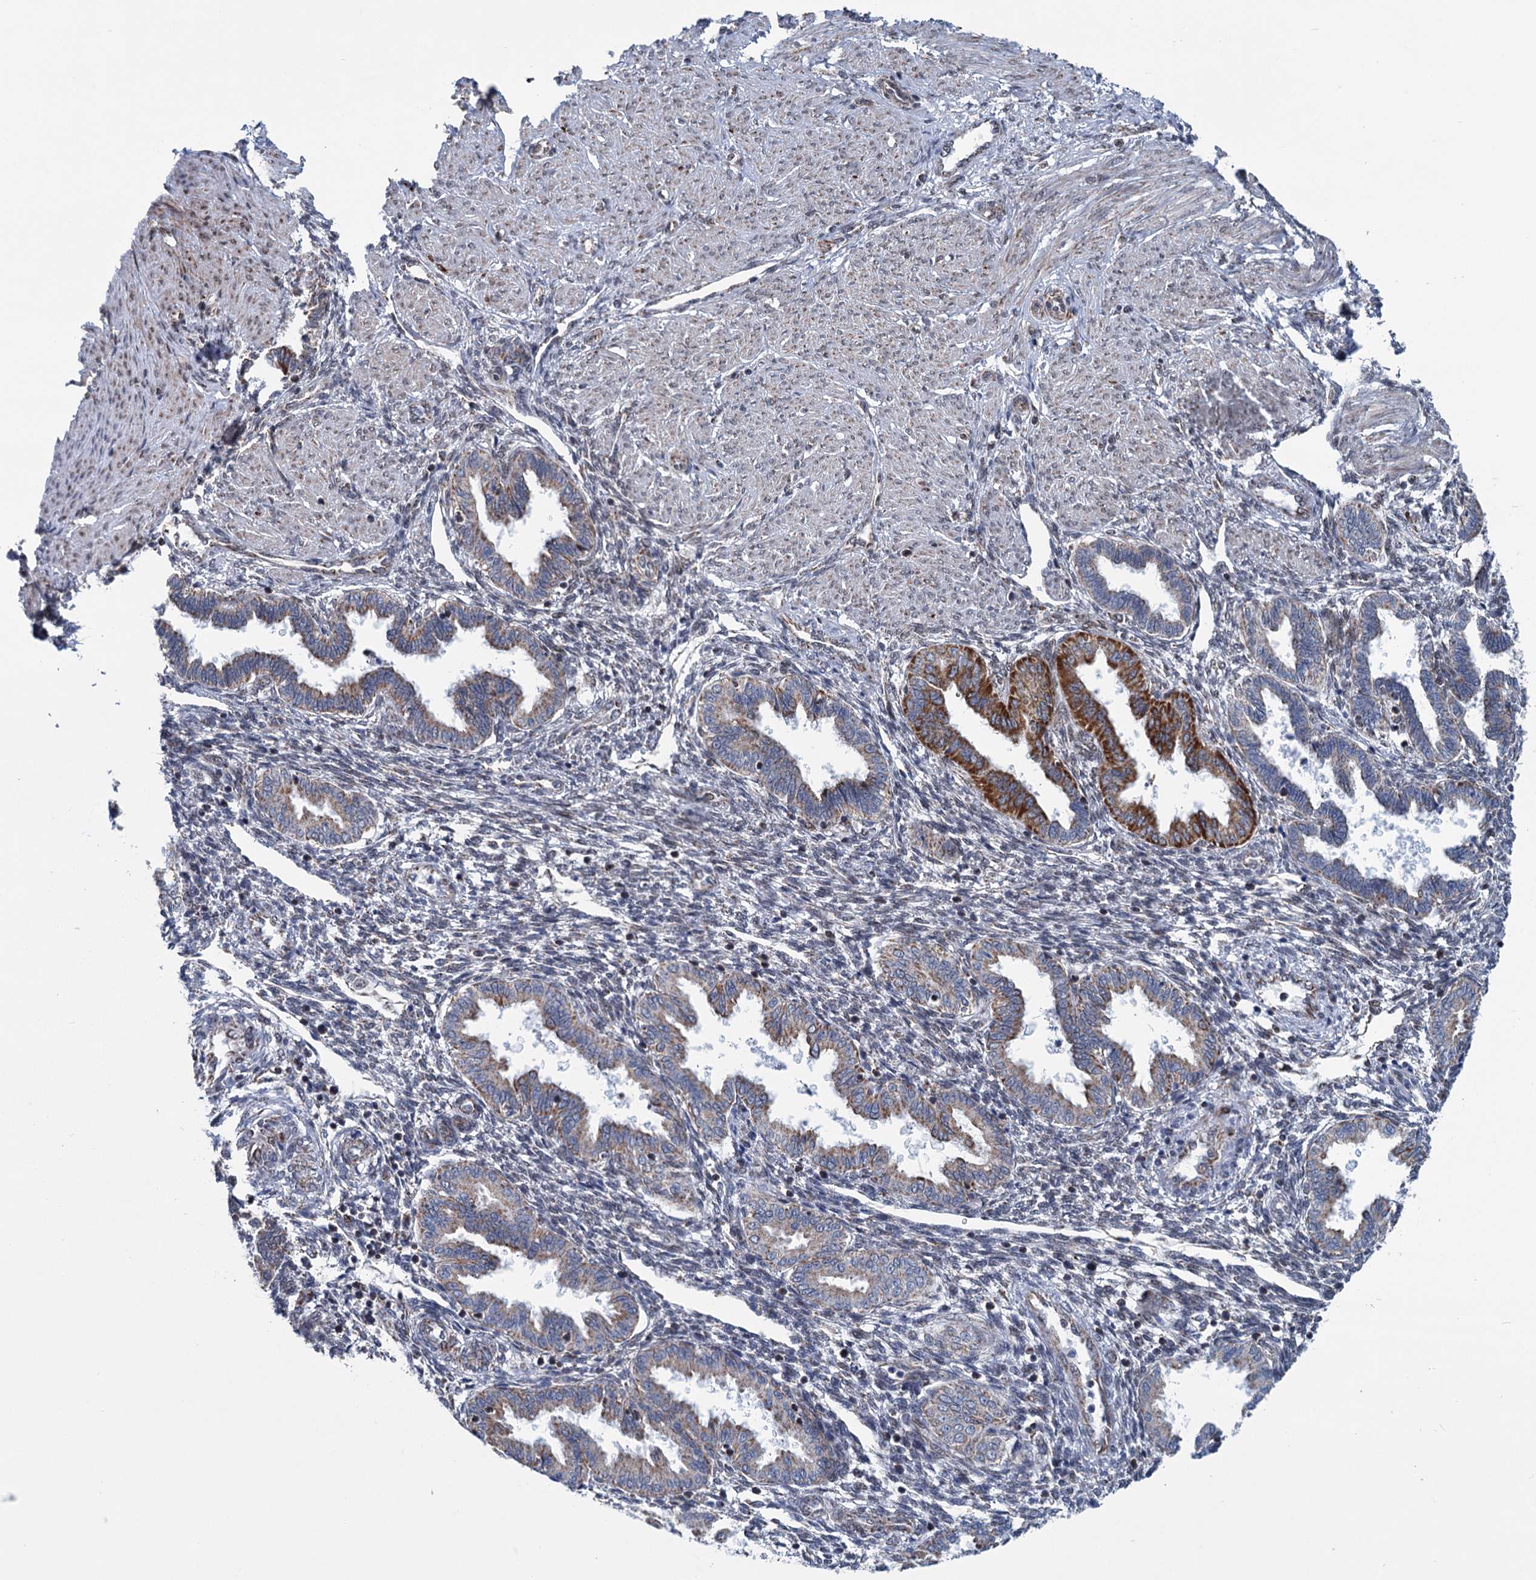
{"staining": {"intensity": "weak", "quantity": "<25%", "location": "cytoplasmic/membranous"}, "tissue": "endometrium", "cell_type": "Cells in endometrial stroma", "image_type": "normal", "snomed": [{"axis": "morphology", "description": "Normal tissue, NOS"}, {"axis": "topography", "description": "Endometrium"}], "caption": "Cells in endometrial stroma are negative for brown protein staining in normal endometrium. (DAB (3,3'-diaminobenzidine) immunohistochemistry visualized using brightfield microscopy, high magnification).", "gene": "MORN3", "patient": {"sex": "female", "age": 33}}